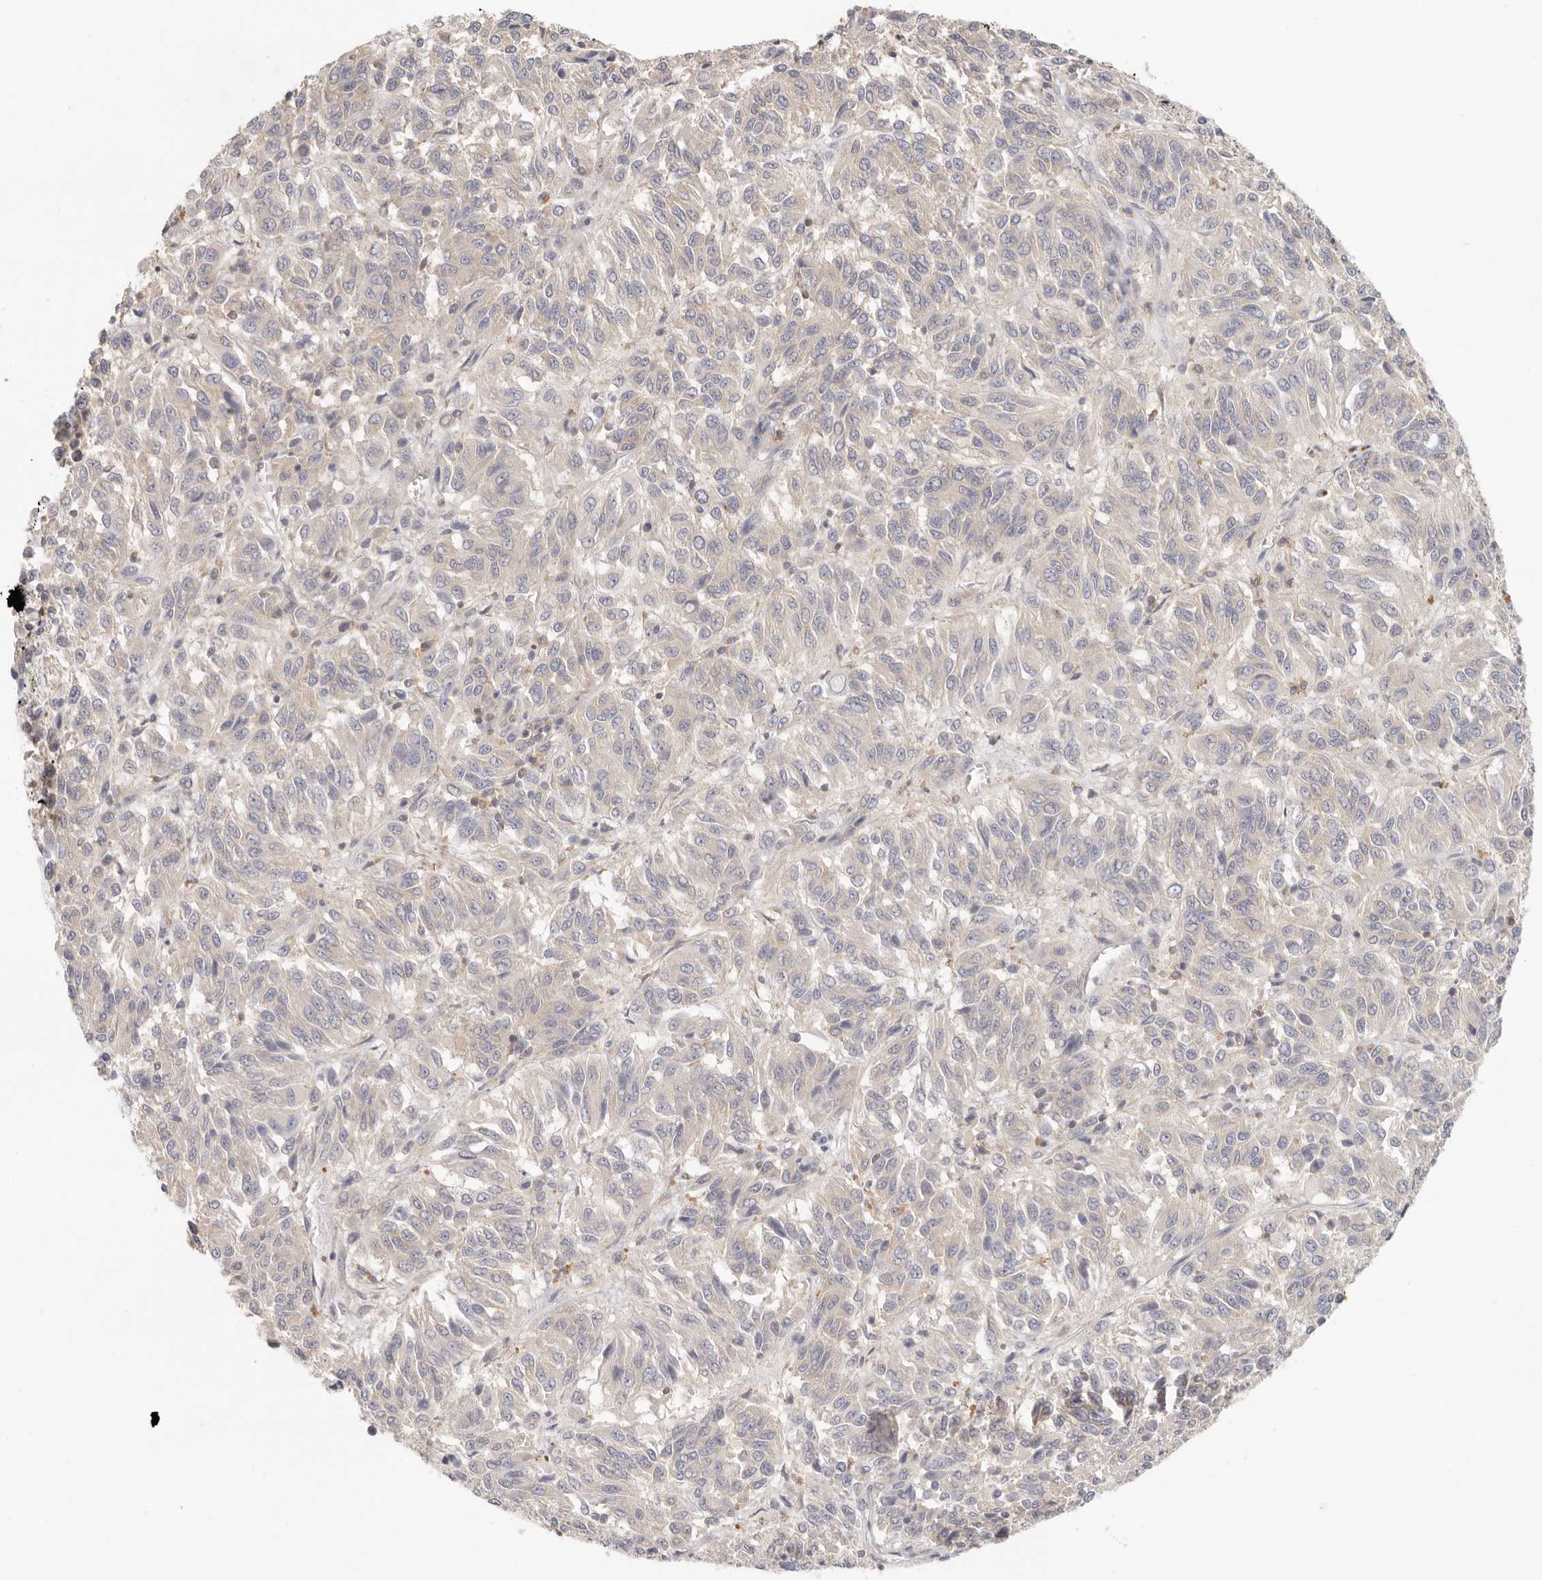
{"staining": {"intensity": "negative", "quantity": "none", "location": "none"}, "tissue": "melanoma", "cell_type": "Tumor cells", "image_type": "cancer", "snomed": [{"axis": "morphology", "description": "Malignant melanoma, Metastatic site"}, {"axis": "topography", "description": "Lung"}], "caption": "Immunohistochemistry (IHC) micrograph of human malignant melanoma (metastatic site) stained for a protein (brown), which demonstrates no staining in tumor cells. (DAB (3,3'-diaminobenzidine) IHC, high magnification).", "gene": "ANXA9", "patient": {"sex": "male", "age": 64}}